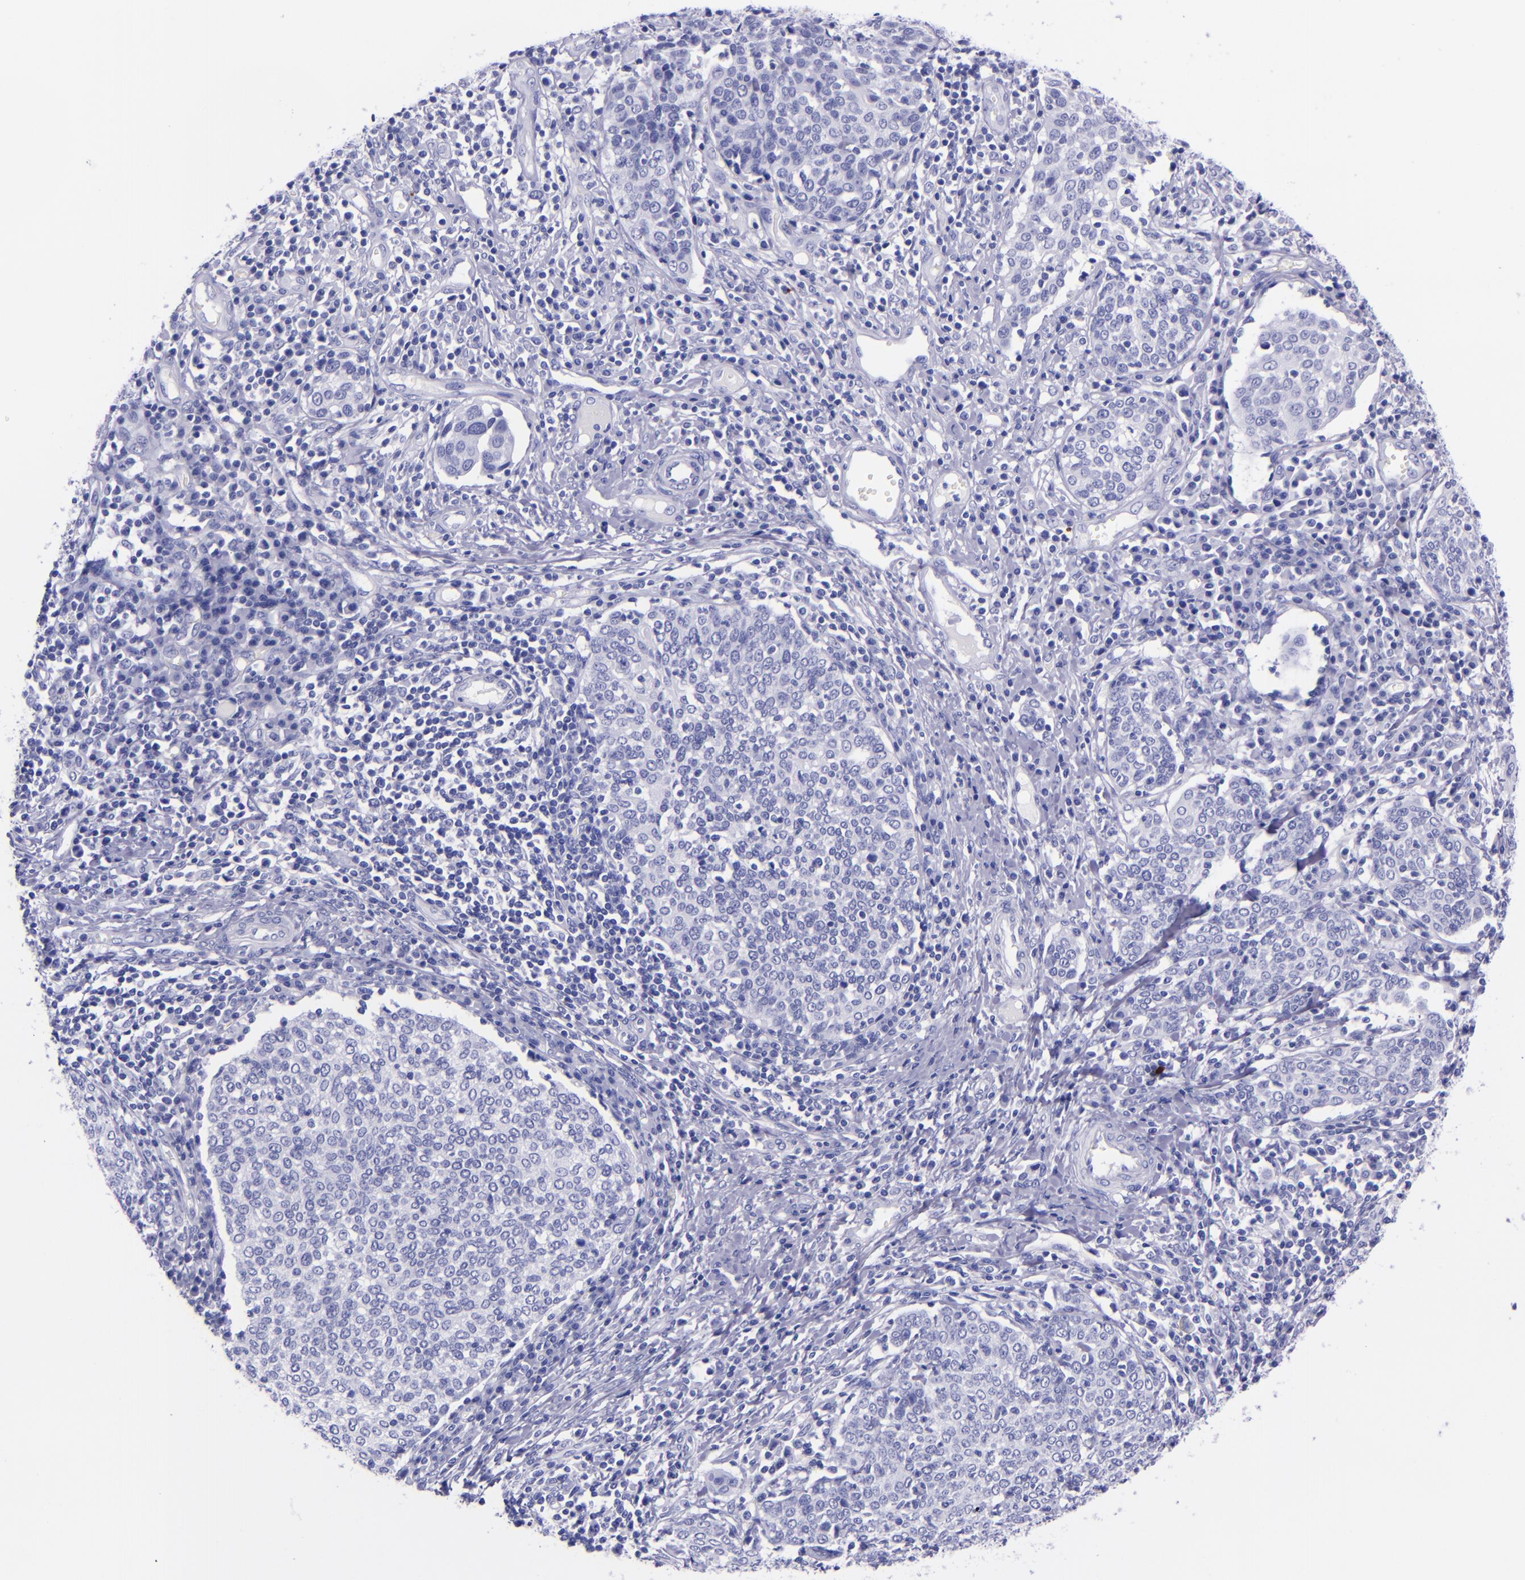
{"staining": {"intensity": "negative", "quantity": "none", "location": "none"}, "tissue": "cervical cancer", "cell_type": "Tumor cells", "image_type": "cancer", "snomed": [{"axis": "morphology", "description": "Squamous cell carcinoma, NOS"}, {"axis": "topography", "description": "Cervix"}], "caption": "This is an immunohistochemistry (IHC) image of human cervical squamous cell carcinoma. There is no staining in tumor cells.", "gene": "MBP", "patient": {"sex": "female", "age": 40}}